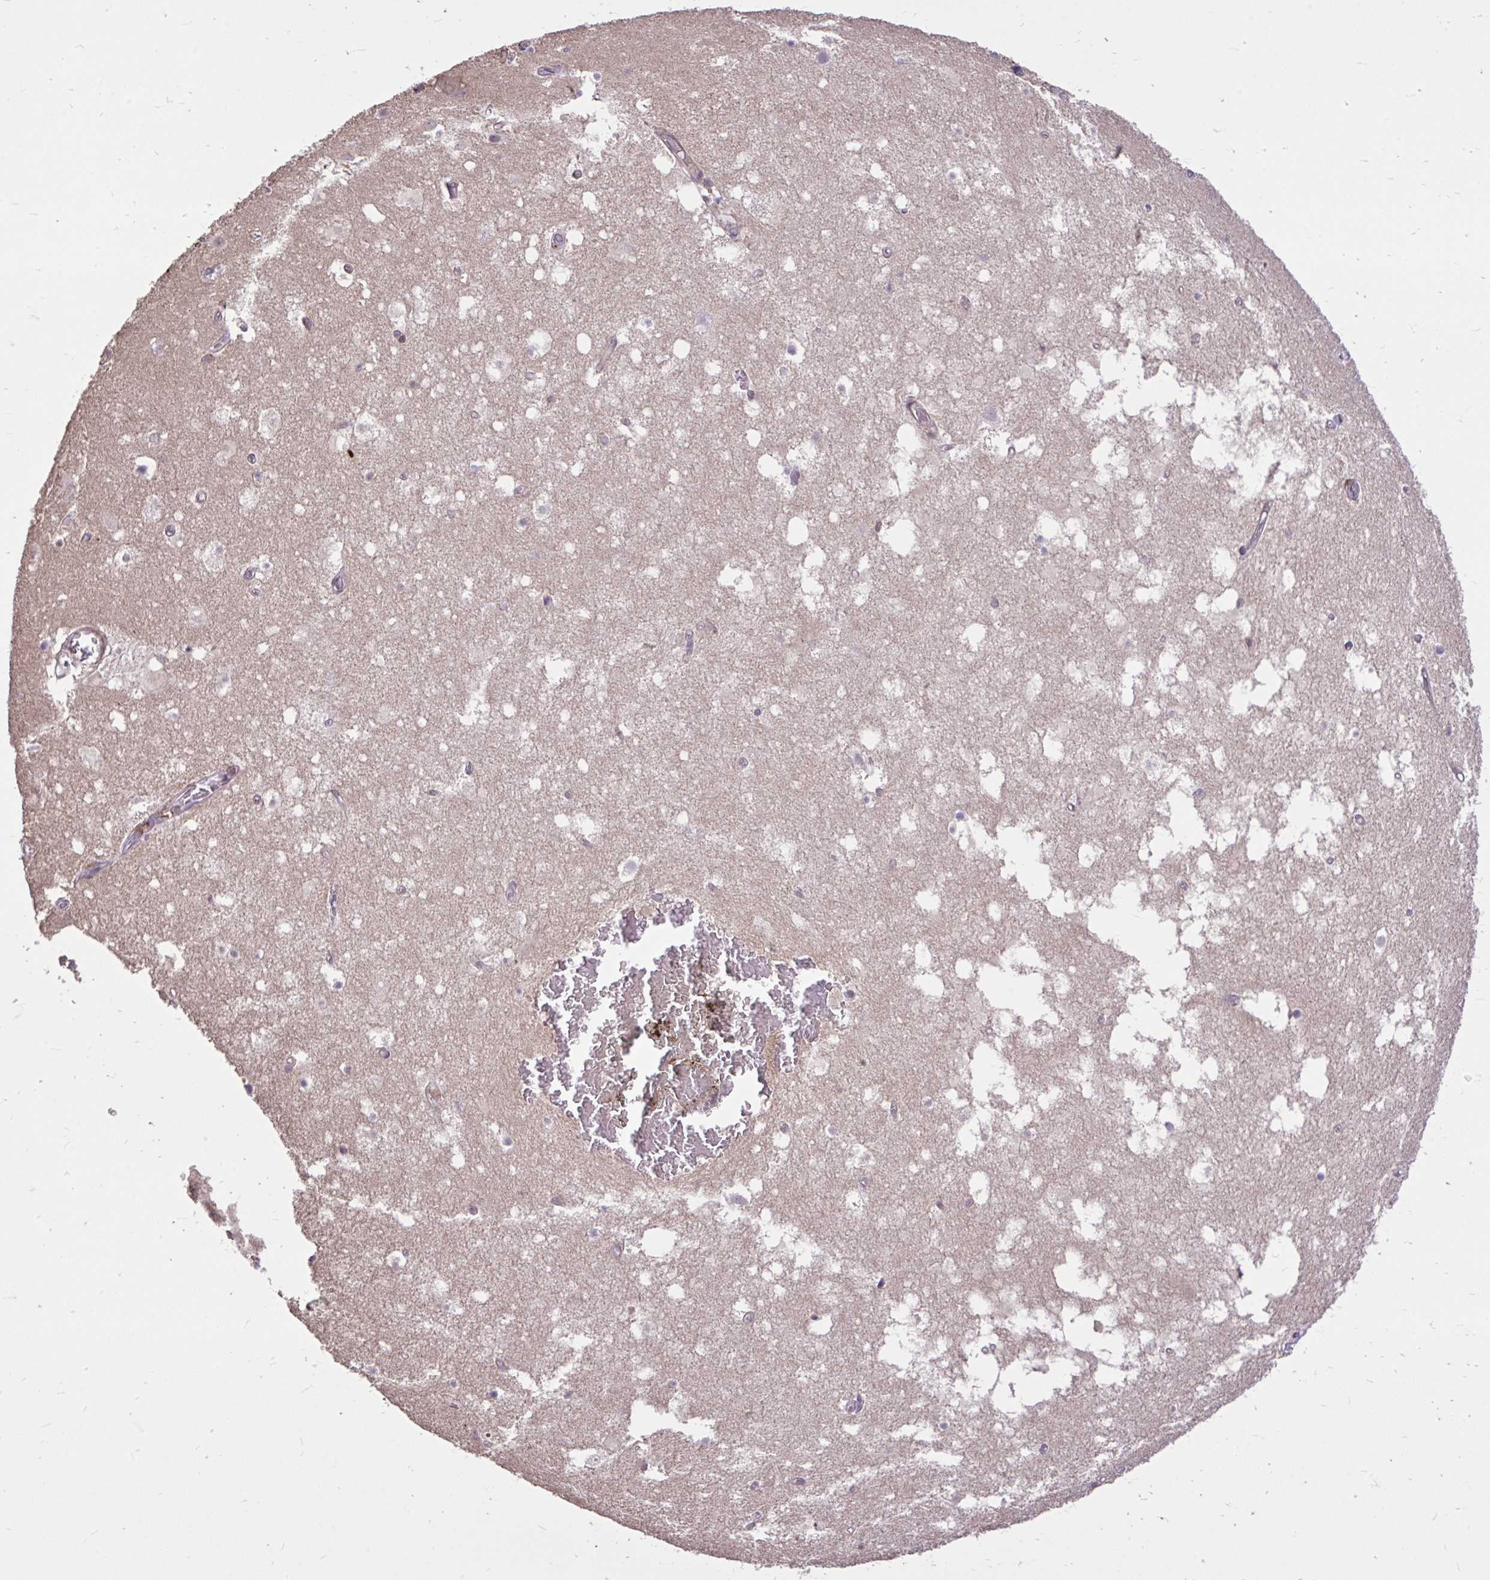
{"staining": {"intensity": "negative", "quantity": "none", "location": "none"}, "tissue": "hippocampus", "cell_type": "Glial cells", "image_type": "normal", "snomed": [{"axis": "morphology", "description": "Normal tissue, NOS"}, {"axis": "topography", "description": "Hippocampus"}], "caption": "High magnification brightfield microscopy of benign hippocampus stained with DAB (3,3'-diaminobenzidine) (brown) and counterstained with hematoxylin (blue): glial cells show no significant staining. Nuclei are stained in blue.", "gene": "IGFL2", "patient": {"sex": "female", "age": 52}}